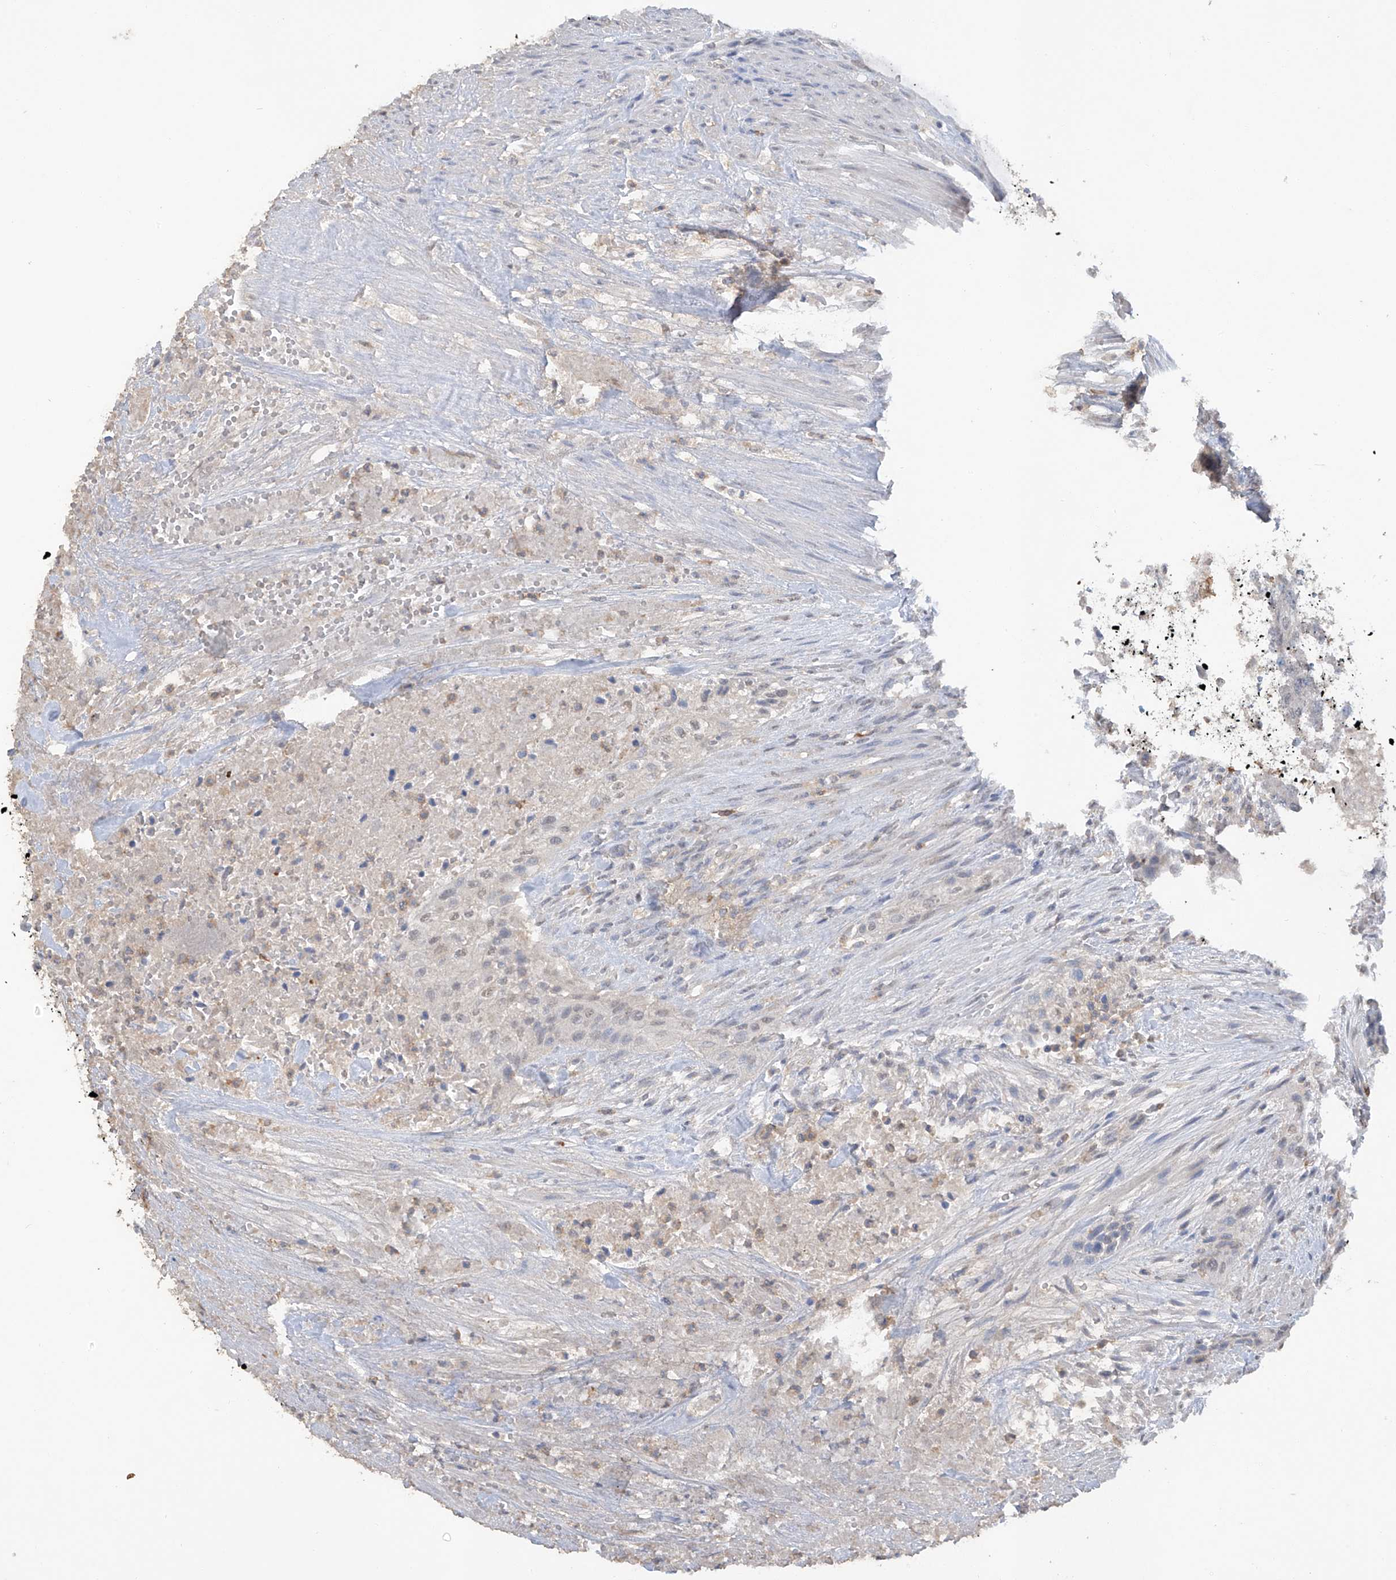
{"staining": {"intensity": "negative", "quantity": "none", "location": "none"}, "tissue": "urothelial cancer", "cell_type": "Tumor cells", "image_type": "cancer", "snomed": [{"axis": "morphology", "description": "Urothelial carcinoma, High grade"}, {"axis": "topography", "description": "Urinary bladder"}], "caption": "Immunohistochemistry (IHC) image of human high-grade urothelial carcinoma stained for a protein (brown), which shows no staining in tumor cells.", "gene": "HAS3", "patient": {"sex": "male", "age": 35}}